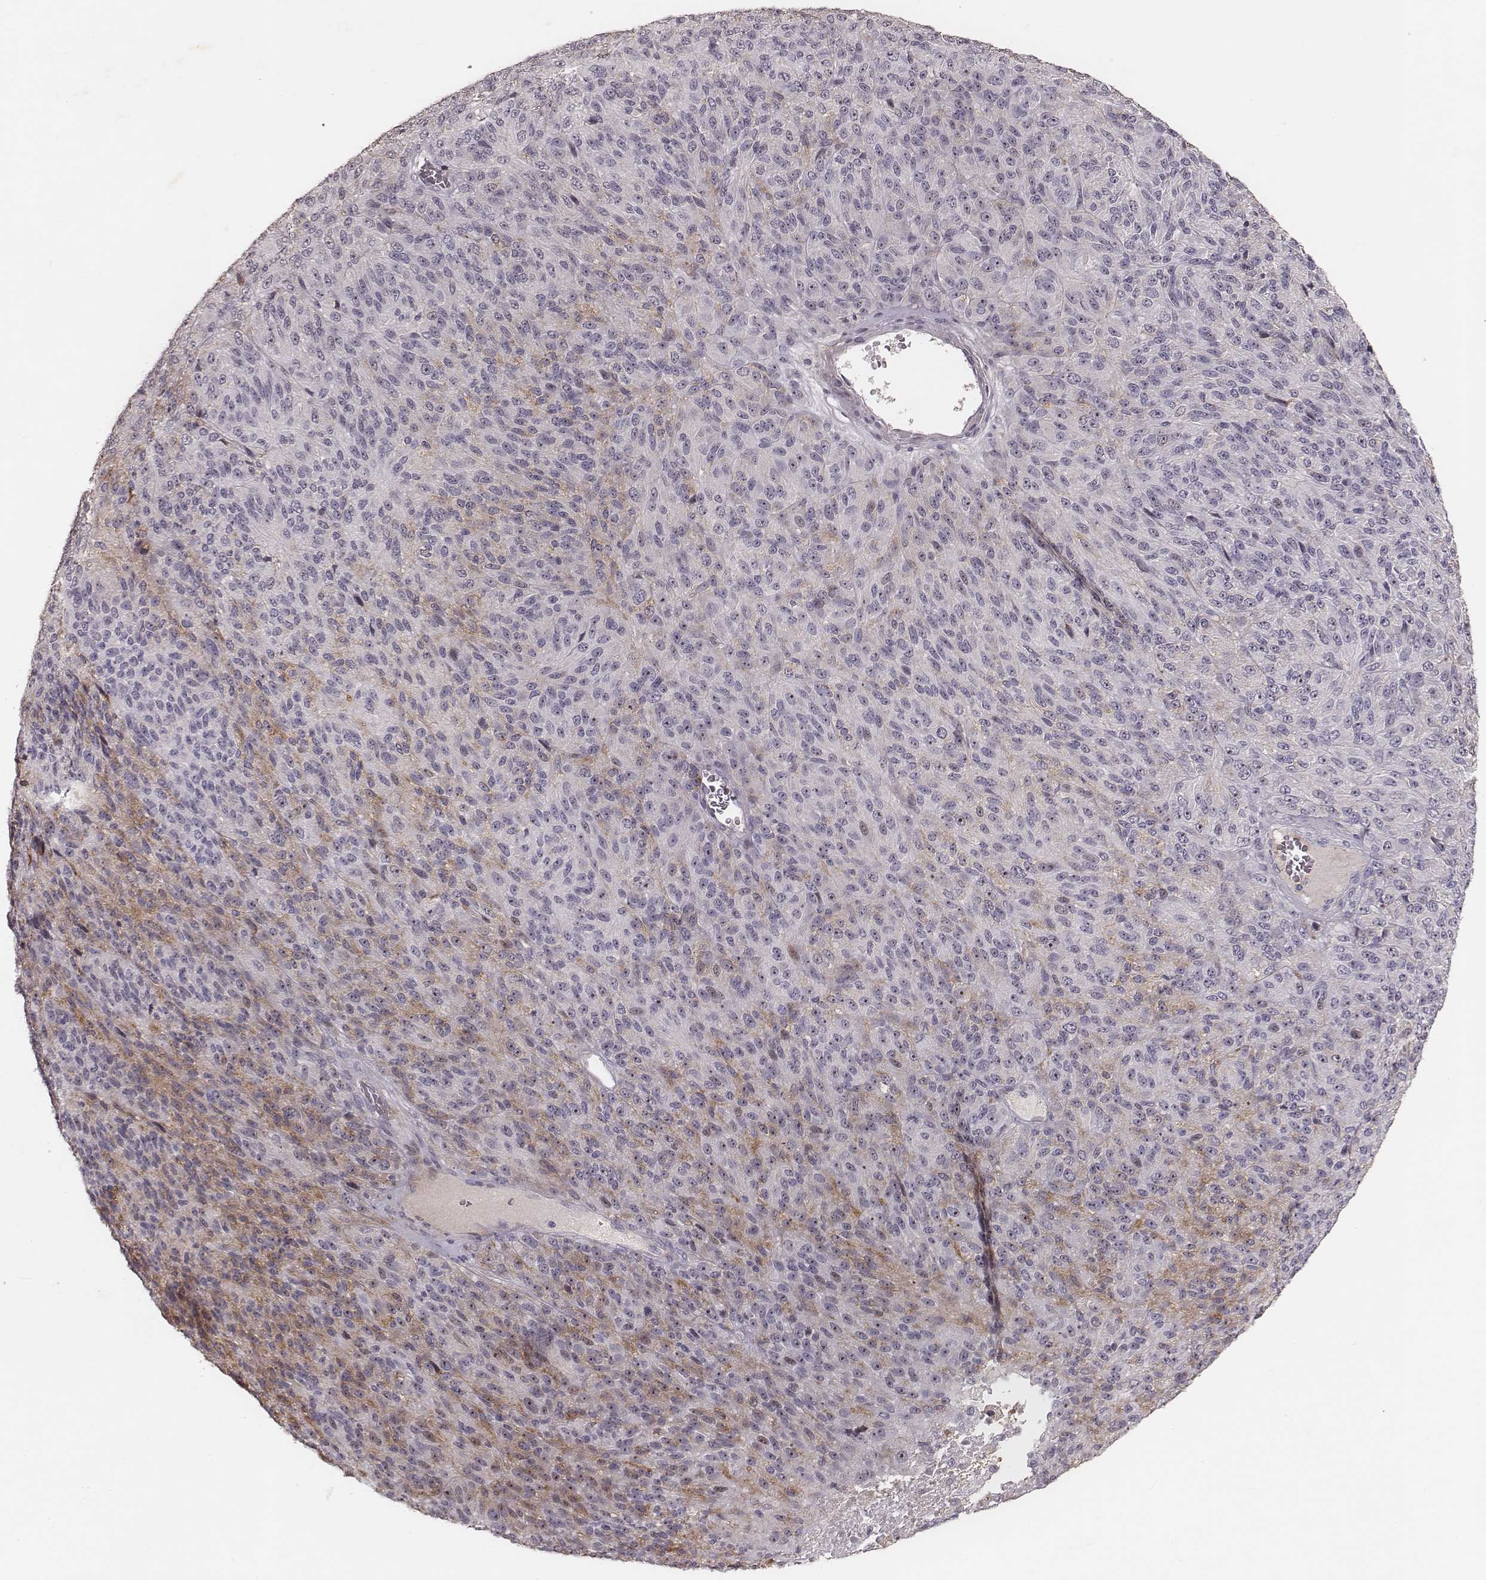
{"staining": {"intensity": "negative", "quantity": "none", "location": "none"}, "tissue": "melanoma", "cell_type": "Tumor cells", "image_type": "cancer", "snomed": [{"axis": "morphology", "description": "Malignant melanoma, Metastatic site"}, {"axis": "topography", "description": "Brain"}], "caption": "Micrograph shows no significant protein expression in tumor cells of melanoma.", "gene": "MADCAM1", "patient": {"sex": "female", "age": 56}}